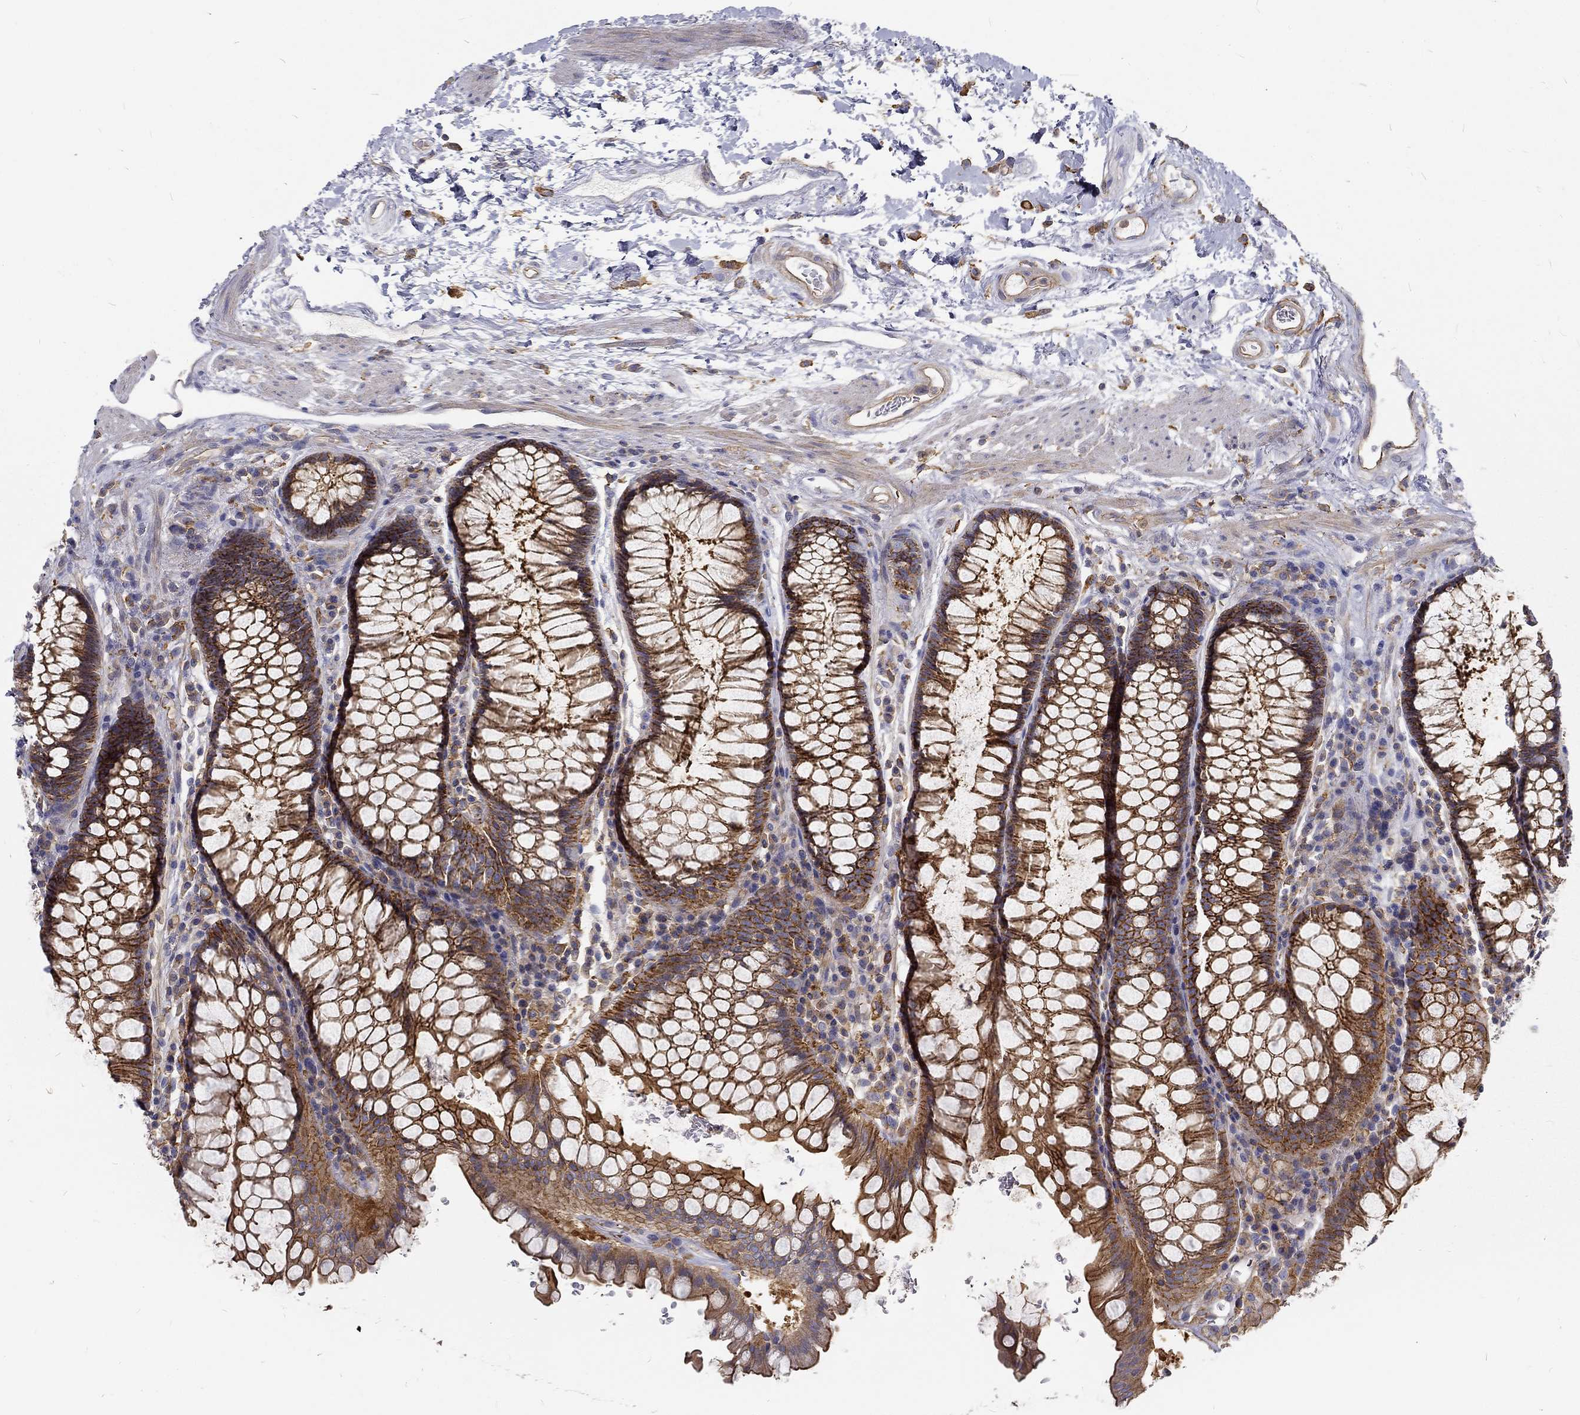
{"staining": {"intensity": "strong", "quantity": ">75%", "location": "cytoplasmic/membranous"}, "tissue": "rectum", "cell_type": "Glandular cells", "image_type": "normal", "snomed": [{"axis": "morphology", "description": "Normal tissue, NOS"}, {"axis": "topography", "description": "Rectum"}], "caption": "Immunohistochemistry staining of unremarkable rectum, which demonstrates high levels of strong cytoplasmic/membranous expression in about >75% of glandular cells indicating strong cytoplasmic/membranous protein expression. The staining was performed using DAB (3,3'-diaminobenzidine) (brown) for protein detection and nuclei were counterstained in hematoxylin (blue).", "gene": "MTMR11", "patient": {"sex": "female", "age": 68}}